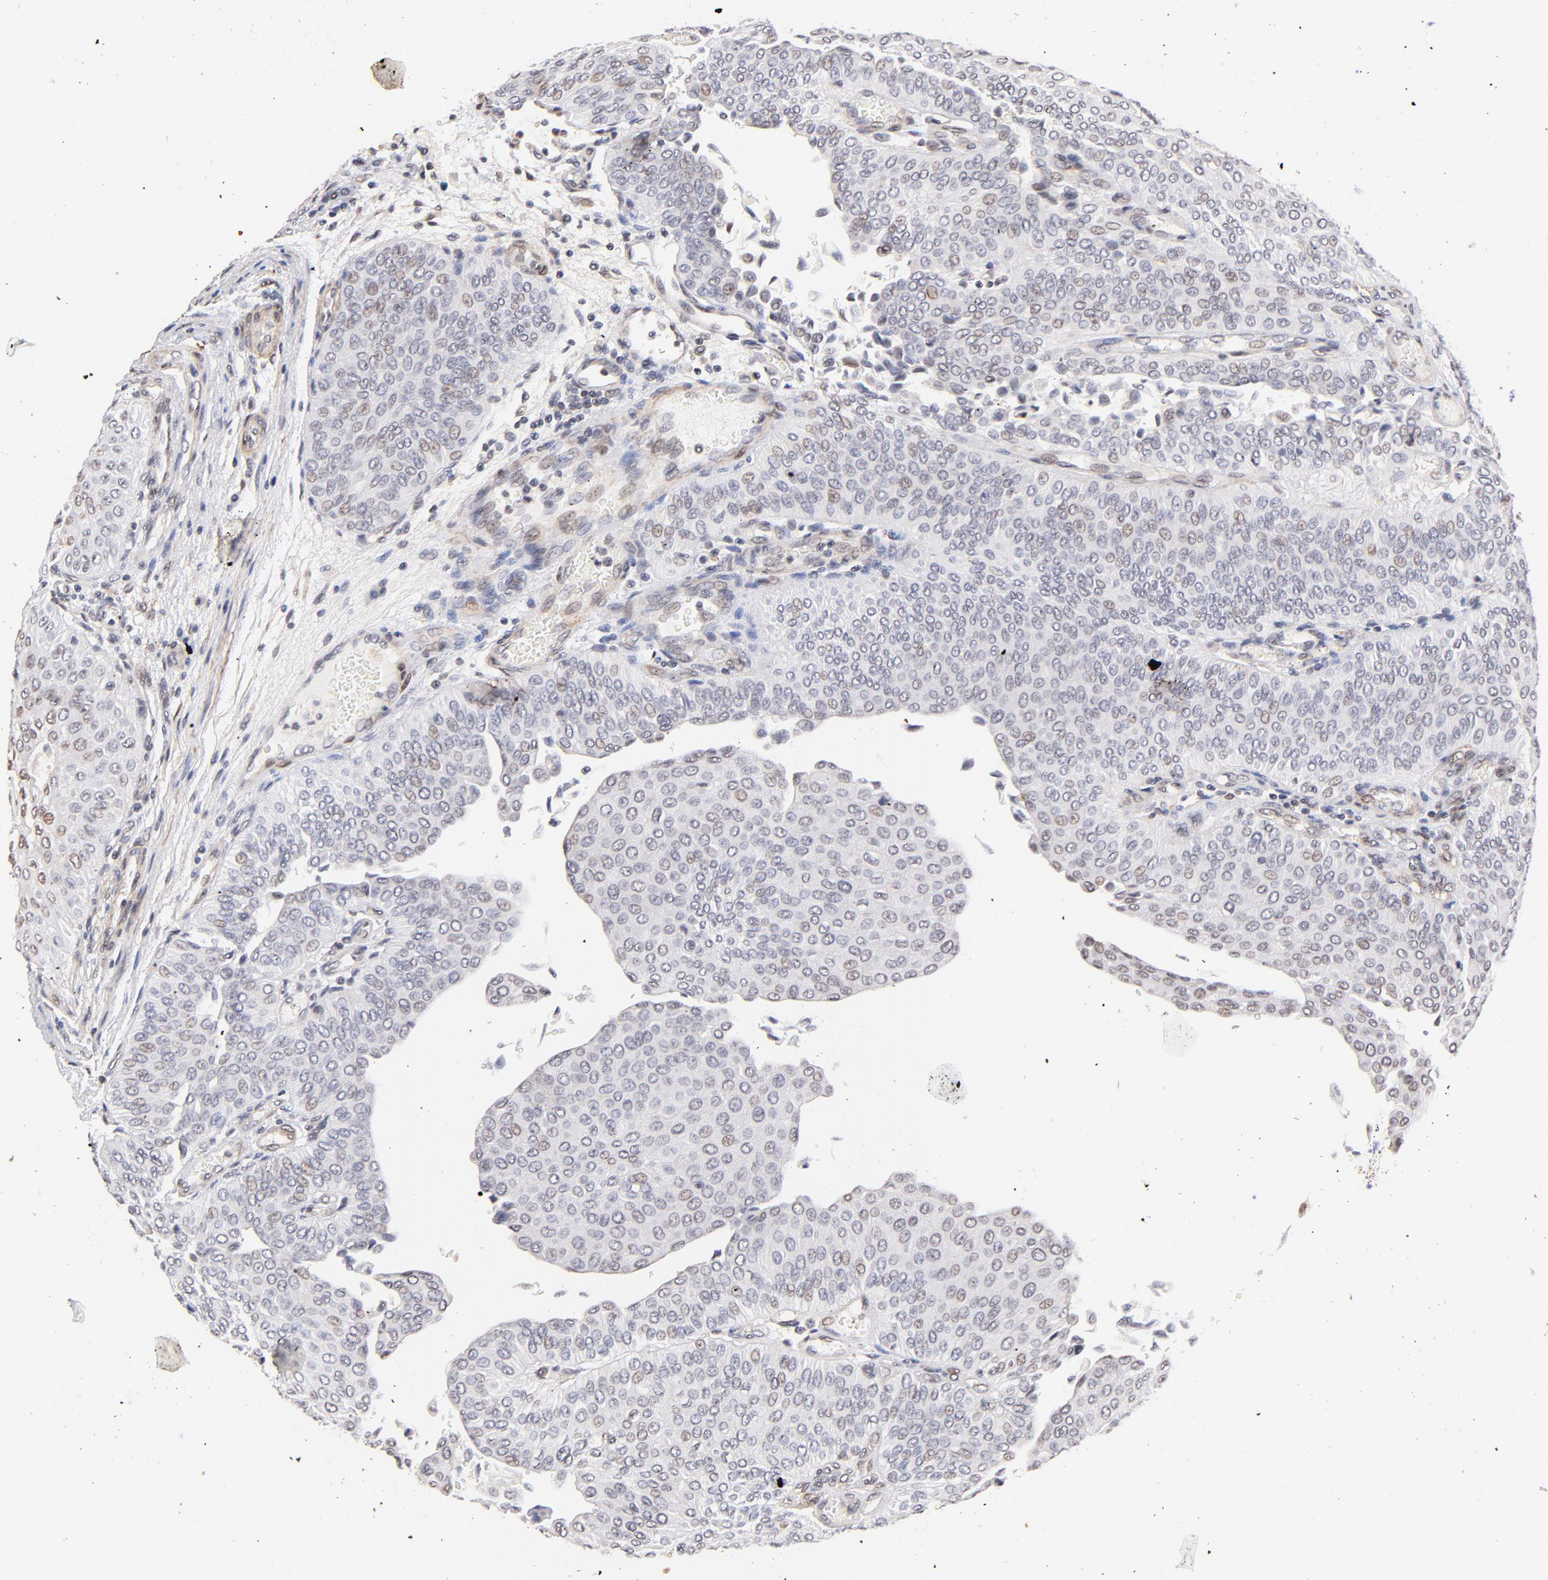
{"staining": {"intensity": "weak", "quantity": "<25%", "location": "cytoplasmic/membranous,nuclear"}, "tissue": "urothelial cancer", "cell_type": "Tumor cells", "image_type": "cancer", "snomed": [{"axis": "morphology", "description": "Urothelial carcinoma, Low grade"}, {"axis": "topography", "description": "Urinary bladder"}], "caption": "Protein analysis of urothelial cancer shows no significant positivity in tumor cells. Nuclei are stained in blue.", "gene": "ZFP92", "patient": {"sex": "male", "age": 64}}